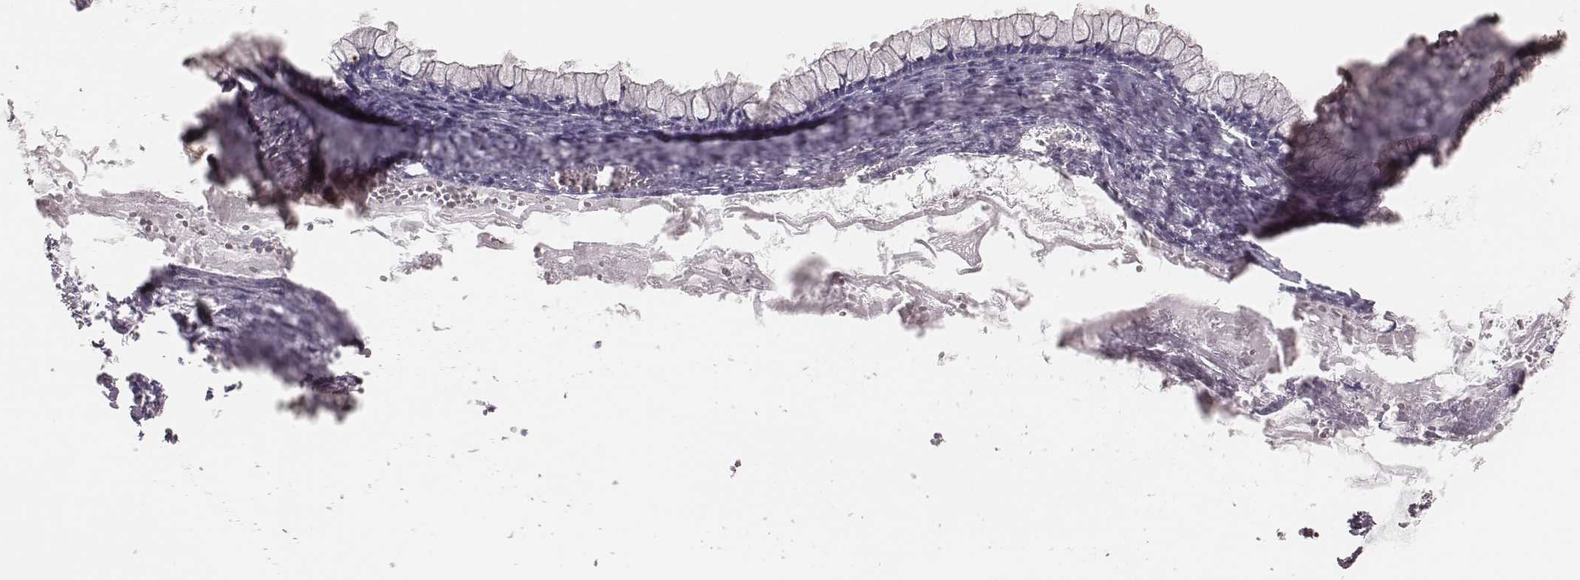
{"staining": {"intensity": "negative", "quantity": "none", "location": "none"}, "tissue": "ovarian cancer", "cell_type": "Tumor cells", "image_type": "cancer", "snomed": [{"axis": "morphology", "description": "Cystadenocarcinoma, mucinous, NOS"}, {"axis": "topography", "description": "Ovary"}], "caption": "Immunohistochemical staining of human mucinous cystadenocarcinoma (ovarian) displays no significant positivity in tumor cells. The staining was performed using DAB to visualize the protein expression in brown, while the nuclei were stained in blue with hematoxylin (Magnification: 20x).", "gene": "KIF5C", "patient": {"sex": "female", "age": 67}}